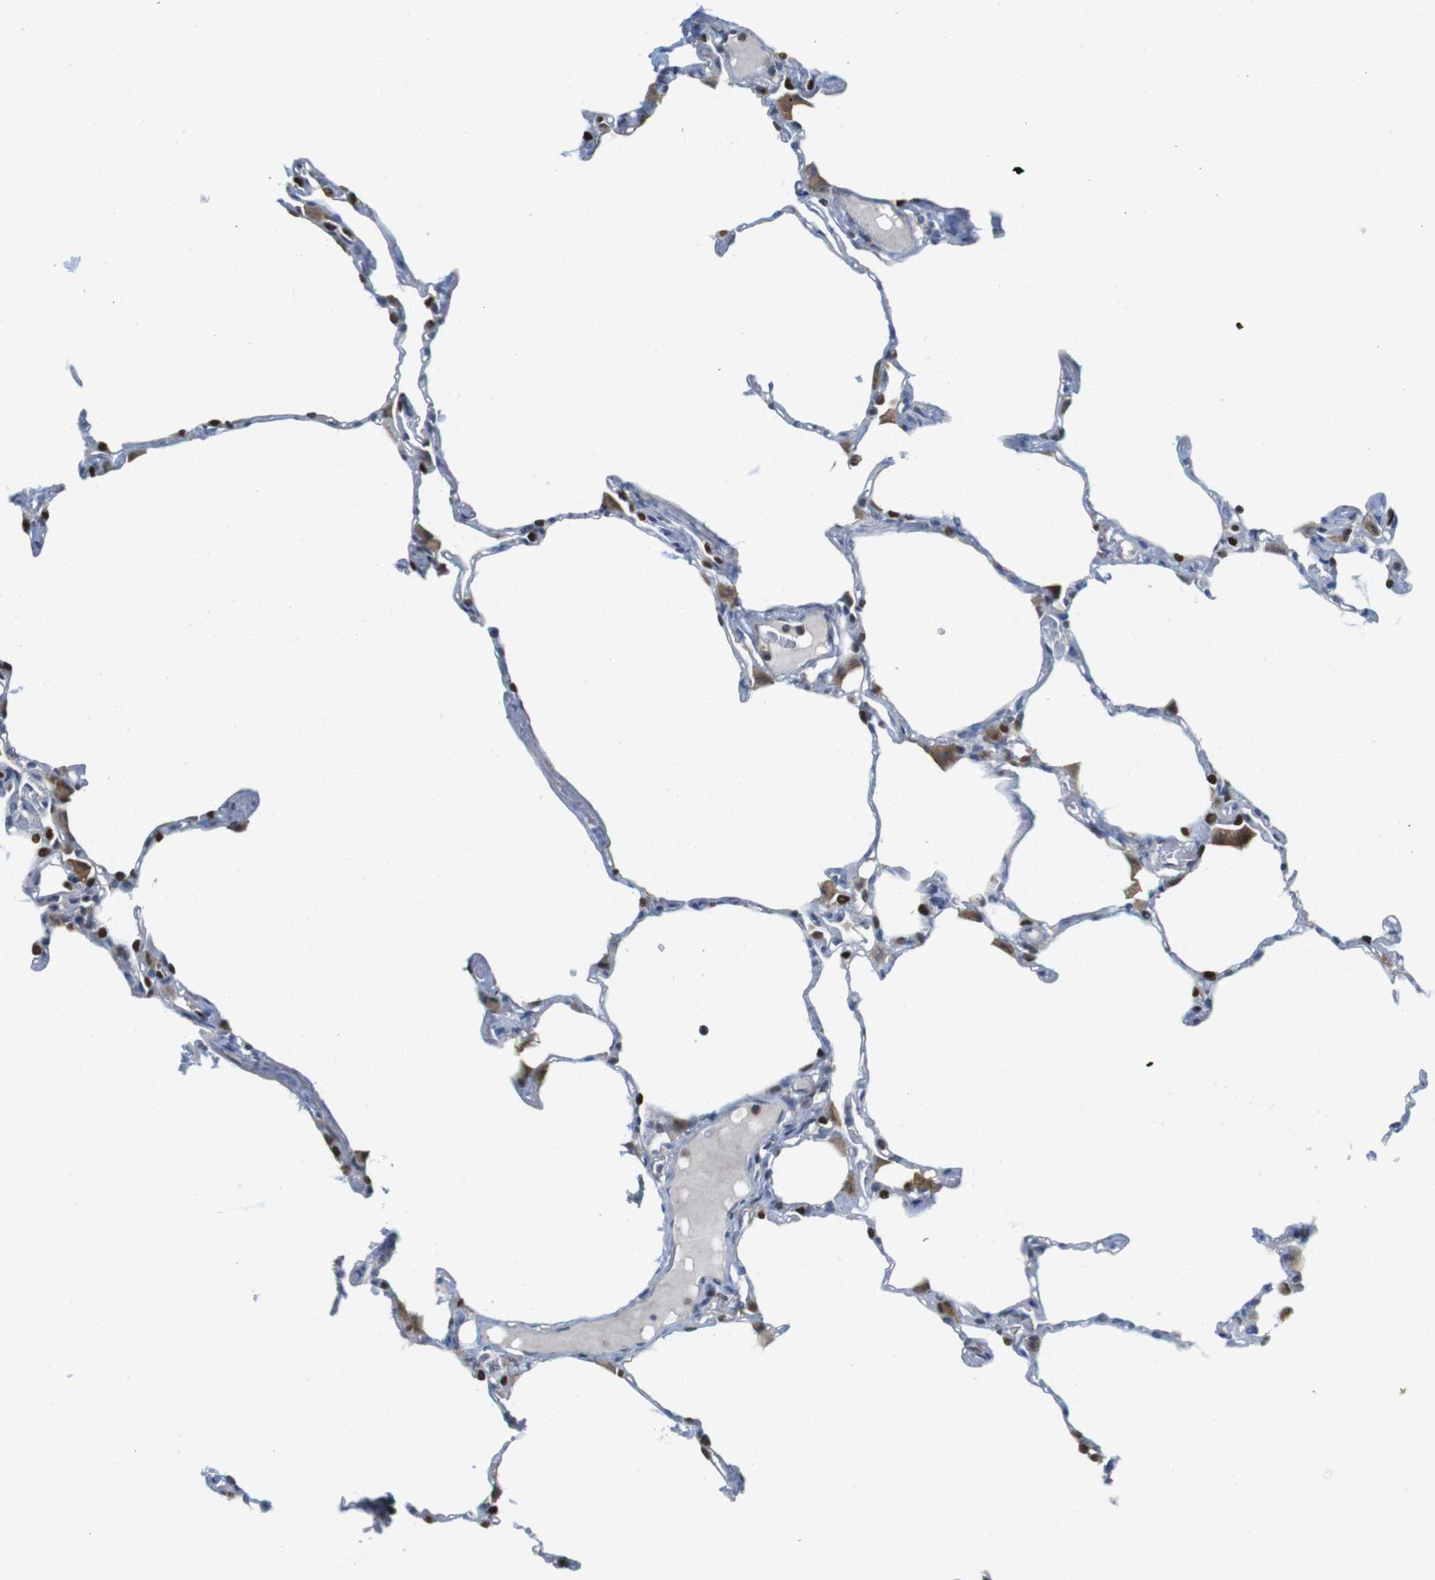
{"staining": {"intensity": "moderate", "quantity": "25%-75%", "location": "nuclear"}, "tissue": "lung", "cell_type": "Alveolar cells", "image_type": "normal", "snomed": [{"axis": "morphology", "description": "Normal tissue, NOS"}, {"axis": "topography", "description": "Lung"}], "caption": "A brown stain shows moderate nuclear staining of a protein in alveolar cells of unremarkable human lung.", "gene": "RCC1", "patient": {"sex": "female", "age": 49}}